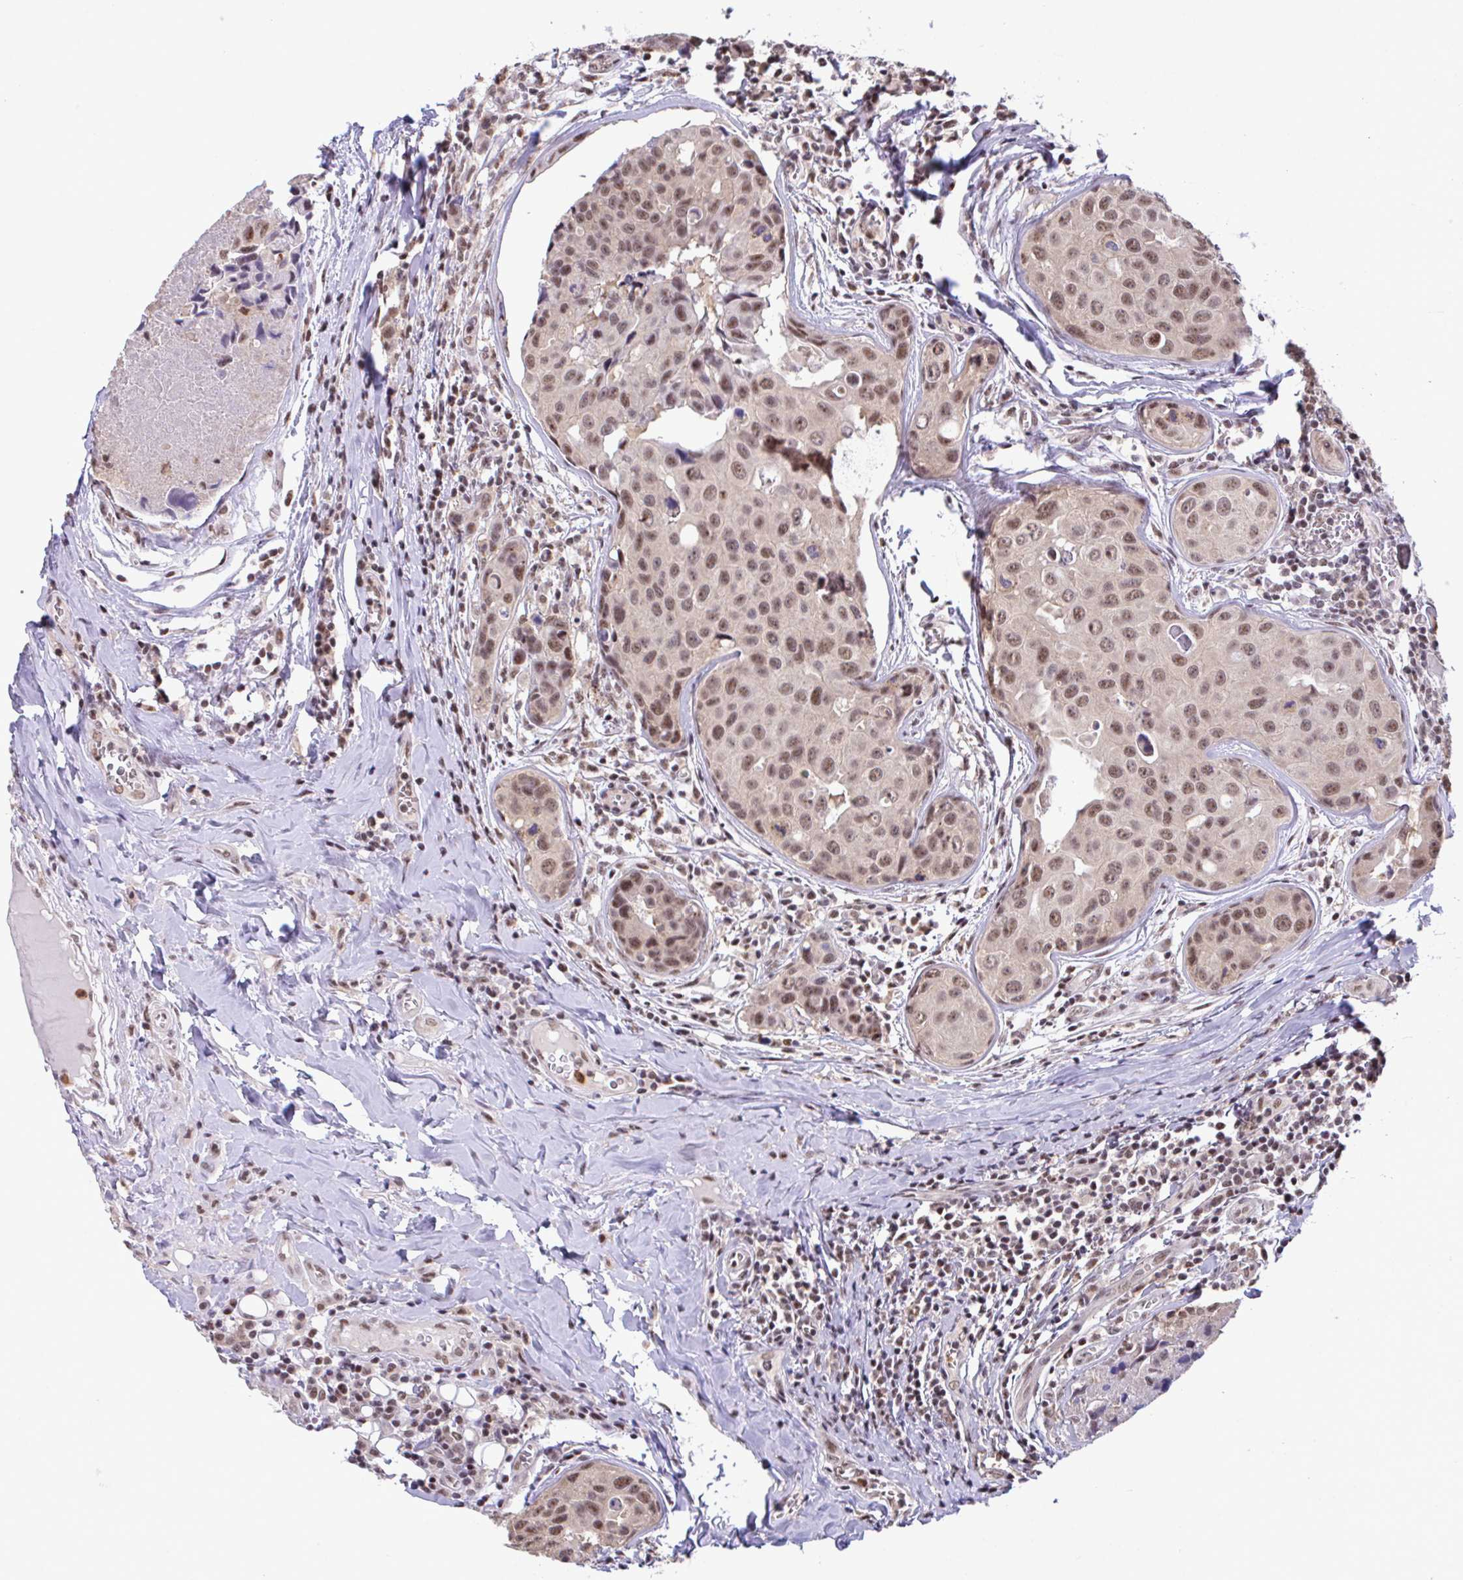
{"staining": {"intensity": "moderate", "quantity": ">75%", "location": "nuclear"}, "tissue": "breast cancer", "cell_type": "Tumor cells", "image_type": "cancer", "snomed": [{"axis": "morphology", "description": "Duct carcinoma"}, {"axis": "topography", "description": "Breast"}], "caption": "Breast cancer was stained to show a protein in brown. There is medium levels of moderate nuclear staining in approximately >75% of tumor cells. The protein of interest is shown in brown color, while the nuclei are stained blue.", "gene": "OR6K3", "patient": {"sex": "female", "age": 24}}